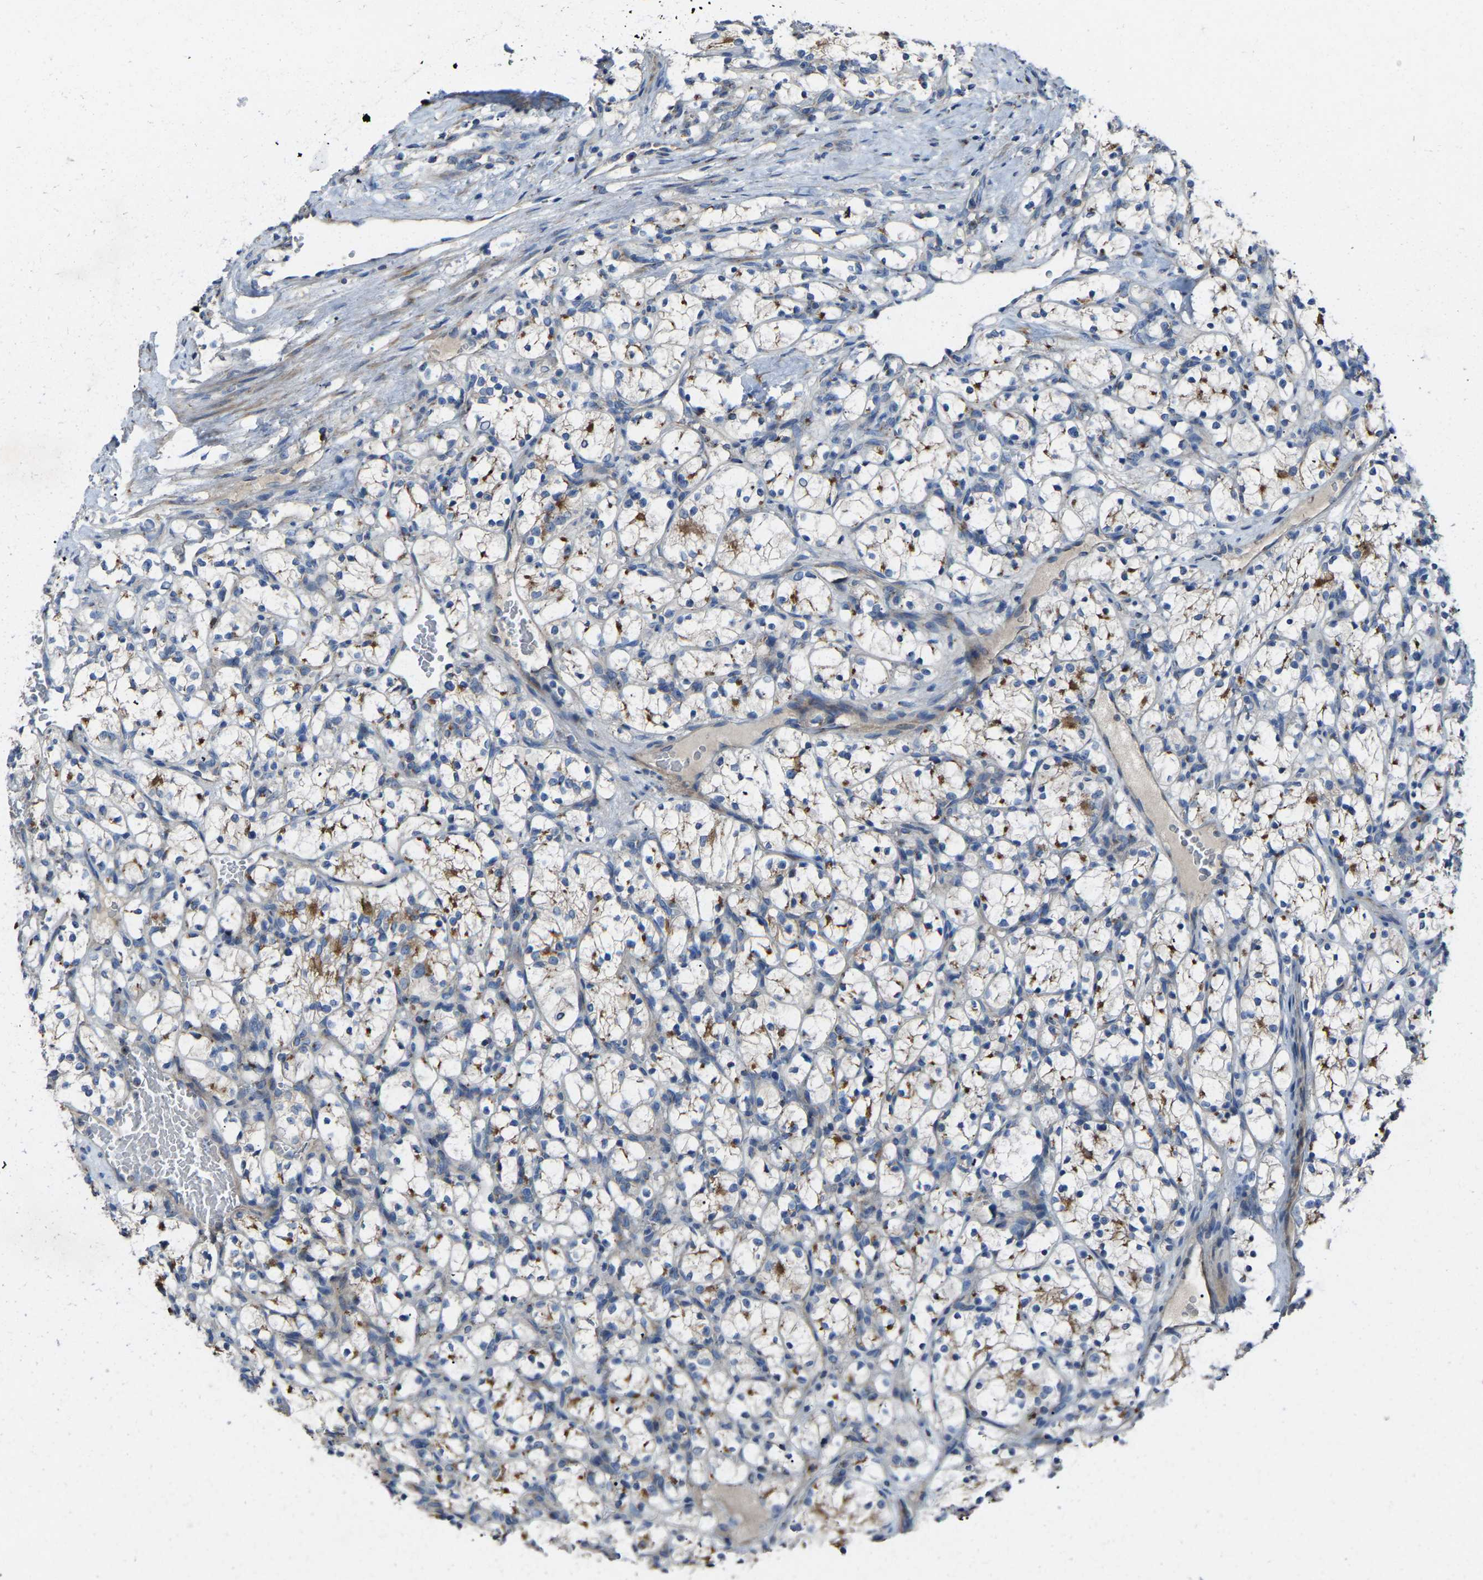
{"staining": {"intensity": "moderate", "quantity": "25%-75%", "location": "cytoplasmic/membranous"}, "tissue": "renal cancer", "cell_type": "Tumor cells", "image_type": "cancer", "snomed": [{"axis": "morphology", "description": "Adenocarcinoma, NOS"}, {"axis": "topography", "description": "Kidney"}], "caption": "The histopathology image demonstrates staining of adenocarcinoma (renal), revealing moderate cytoplasmic/membranous protein expression (brown color) within tumor cells.", "gene": "CANT1", "patient": {"sex": "female", "age": 69}}